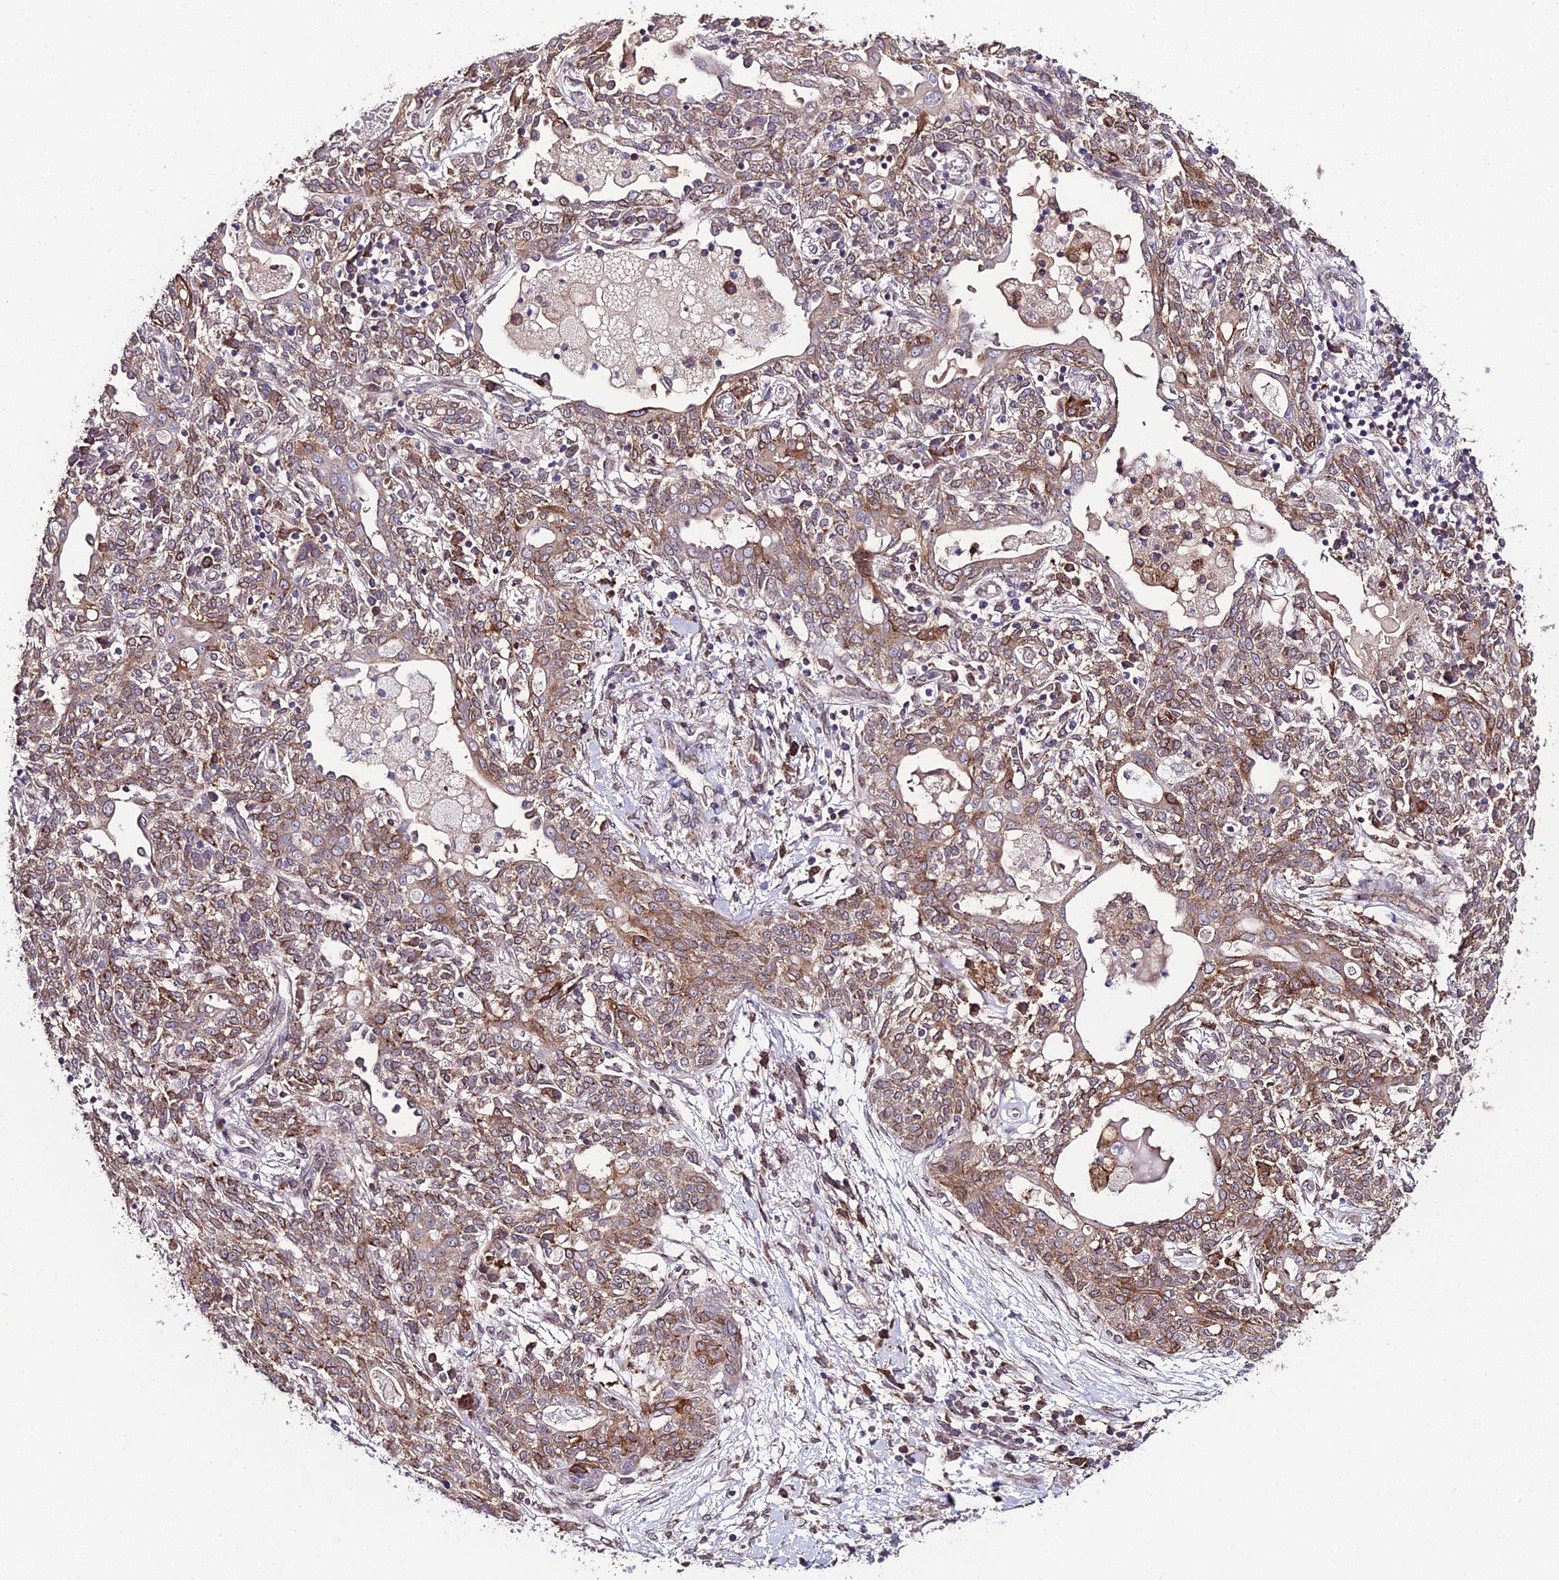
{"staining": {"intensity": "moderate", "quantity": ">75%", "location": "cytoplasmic/membranous"}, "tissue": "lung cancer", "cell_type": "Tumor cells", "image_type": "cancer", "snomed": [{"axis": "morphology", "description": "Squamous cell carcinoma, NOS"}, {"axis": "topography", "description": "Lung"}], "caption": "Human lung squamous cell carcinoma stained for a protein (brown) displays moderate cytoplasmic/membranous positive positivity in approximately >75% of tumor cells.", "gene": "DDX19A", "patient": {"sex": "female", "age": 70}}